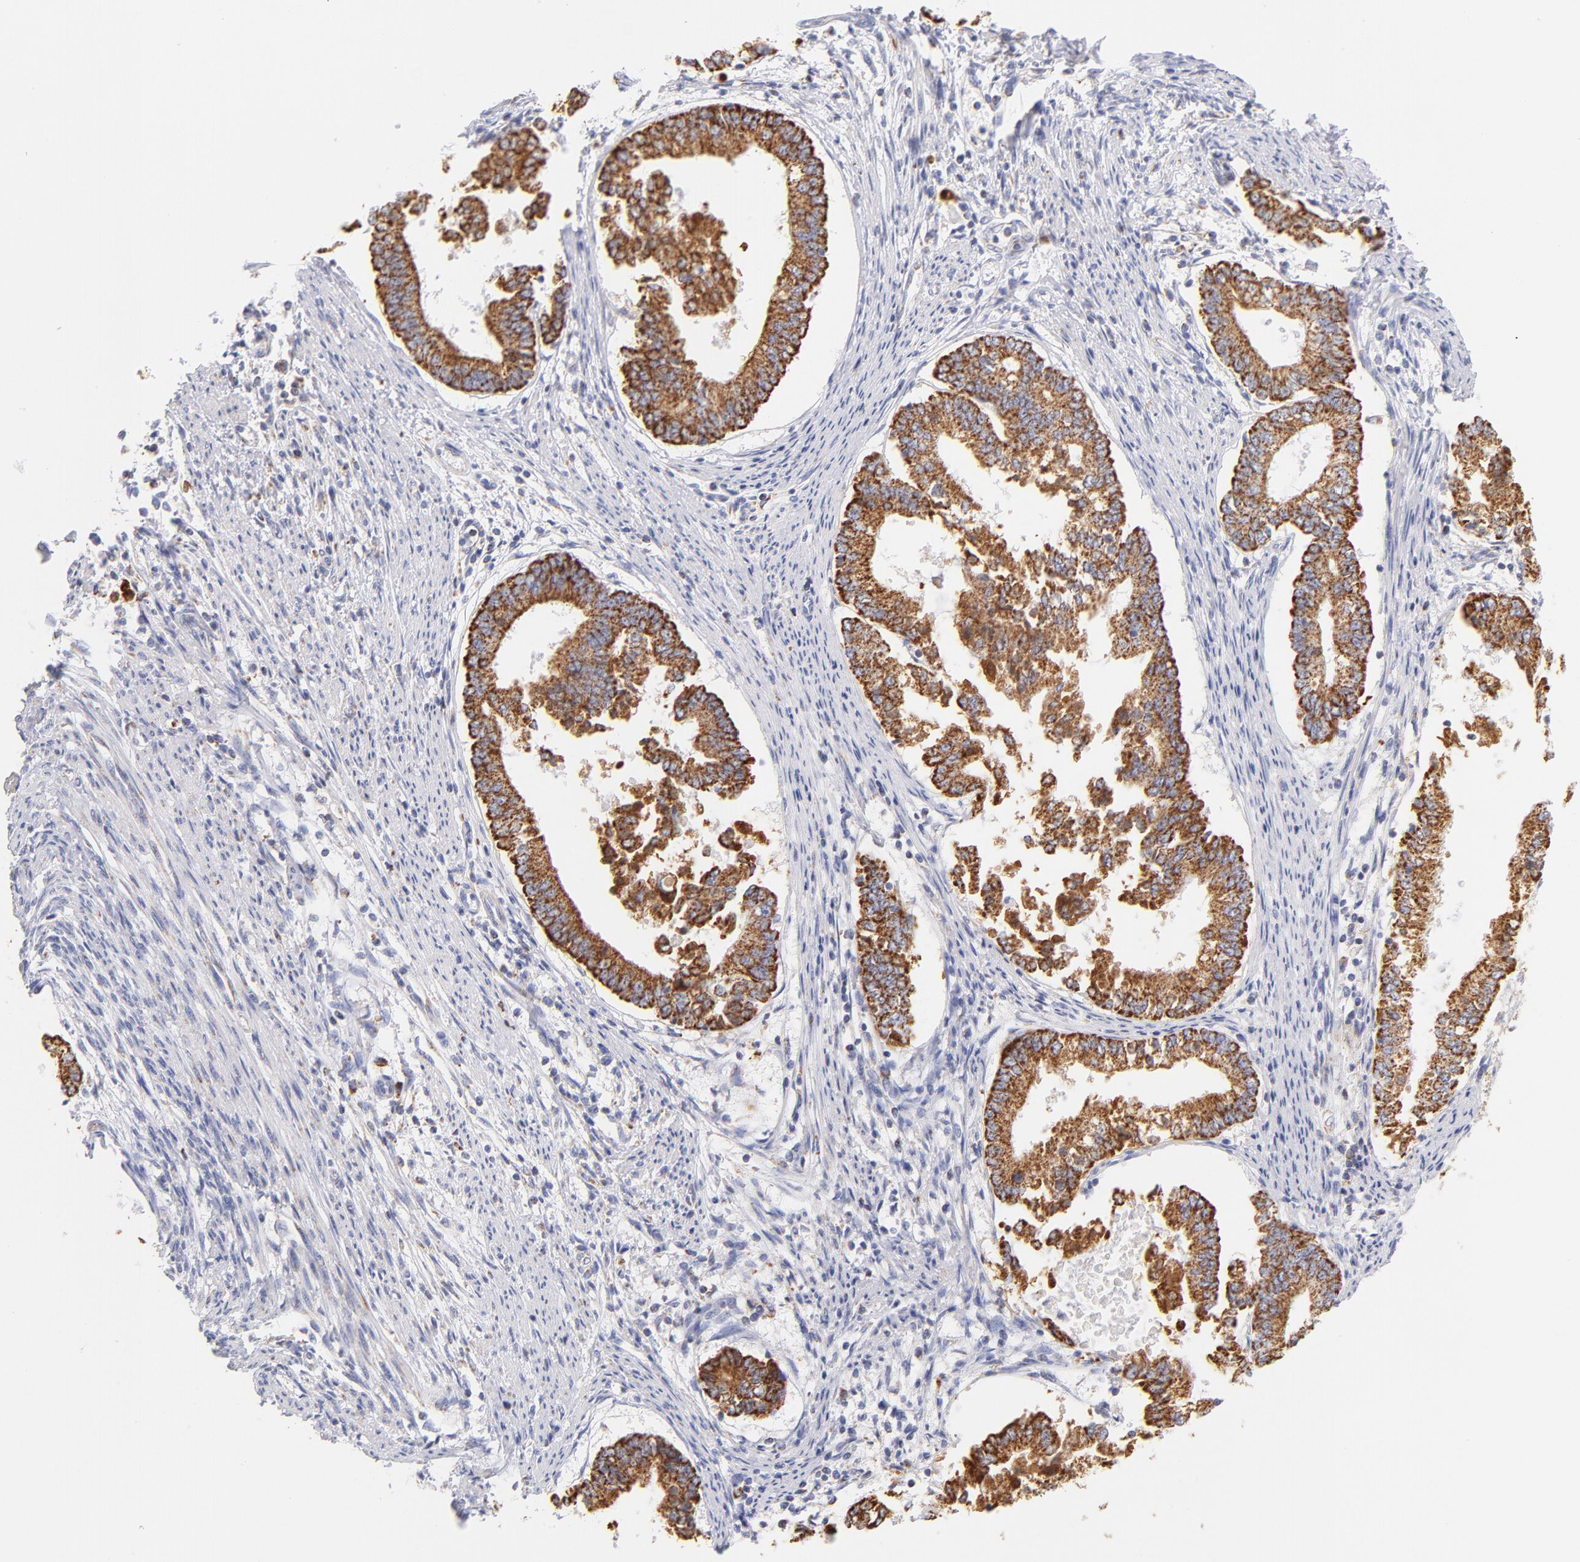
{"staining": {"intensity": "strong", "quantity": ">75%", "location": "cytoplasmic/membranous"}, "tissue": "endometrial cancer", "cell_type": "Tumor cells", "image_type": "cancer", "snomed": [{"axis": "morphology", "description": "Adenocarcinoma, NOS"}, {"axis": "topography", "description": "Endometrium"}], "caption": "Endometrial cancer (adenocarcinoma) stained with DAB (3,3'-diaminobenzidine) IHC exhibits high levels of strong cytoplasmic/membranous positivity in approximately >75% of tumor cells. The protein of interest is stained brown, and the nuclei are stained in blue (DAB IHC with brightfield microscopy, high magnification).", "gene": "AIFM1", "patient": {"sex": "female", "age": 63}}